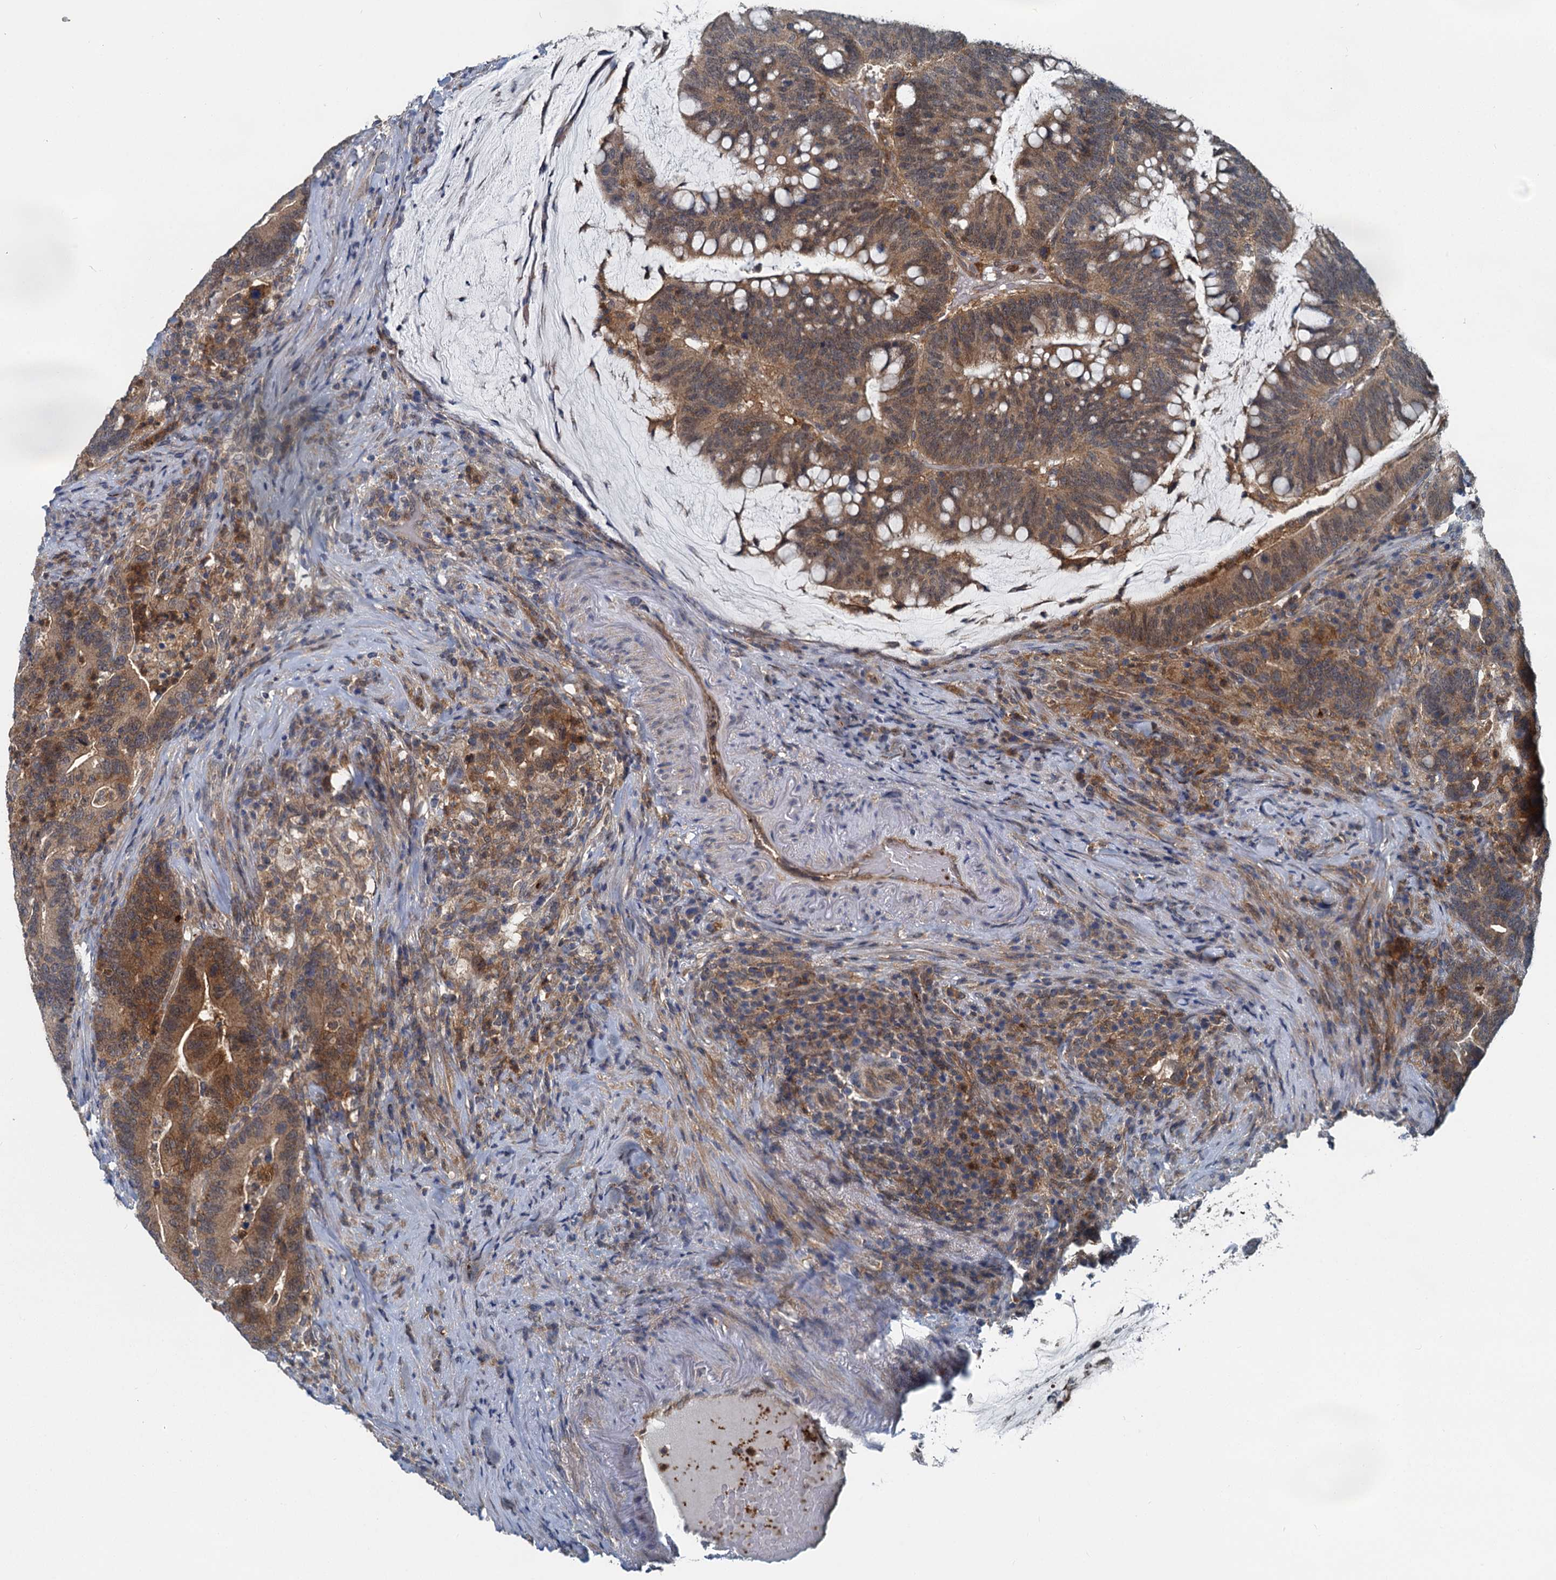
{"staining": {"intensity": "moderate", "quantity": ">75%", "location": "cytoplasmic/membranous,nuclear"}, "tissue": "colorectal cancer", "cell_type": "Tumor cells", "image_type": "cancer", "snomed": [{"axis": "morphology", "description": "Adenocarcinoma, NOS"}, {"axis": "topography", "description": "Colon"}], "caption": "The histopathology image shows staining of colorectal adenocarcinoma, revealing moderate cytoplasmic/membranous and nuclear protein positivity (brown color) within tumor cells.", "gene": "GCLM", "patient": {"sex": "female", "age": 66}}